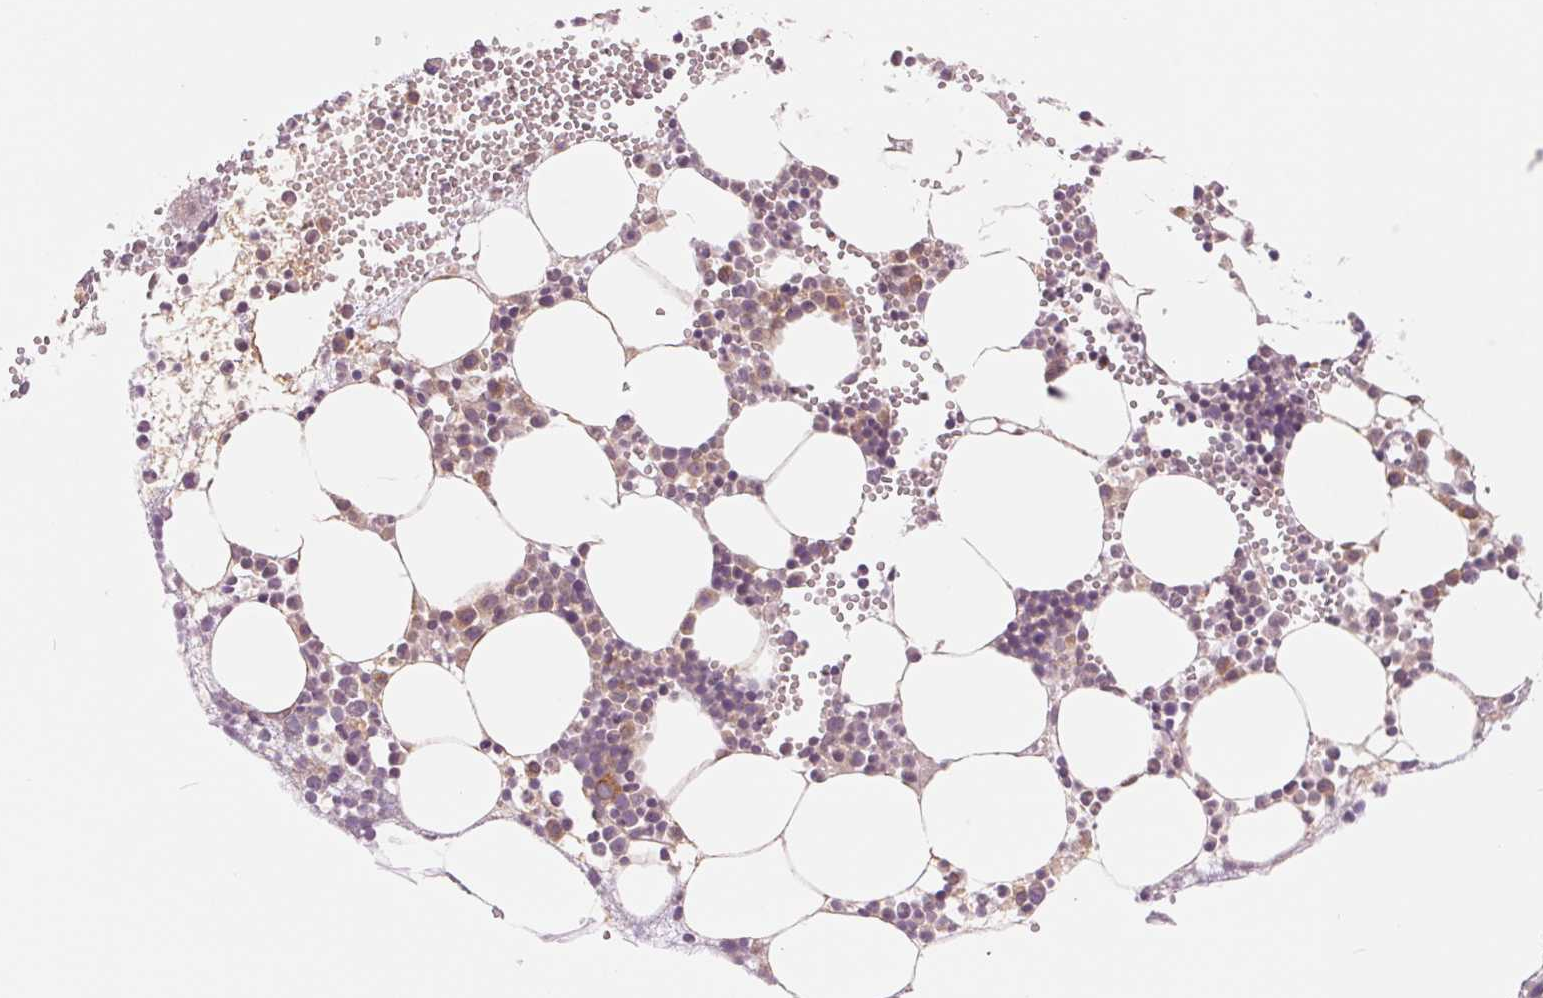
{"staining": {"intensity": "moderate", "quantity": "<25%", "location": "cytoplasmic/membranous"}, "tissue": "bone marrow", "cell_type": "Hematopoietic cells", "image_type": "normal", "snomed": [{"axis": "morphology", "description": "Normal tissue, NOS"}, {"axis": "topography", "description": "Bone marrow"}], "caption": "A high-resolution histopathology image shows immunohistochemistry staining of normal bone marrow, which demonstrates moderate cytoplasmic/membranous expression in about <25% of hematopoietic cells.", "gene": "TECR", "patient": {"sex": "male", "age": 89}}